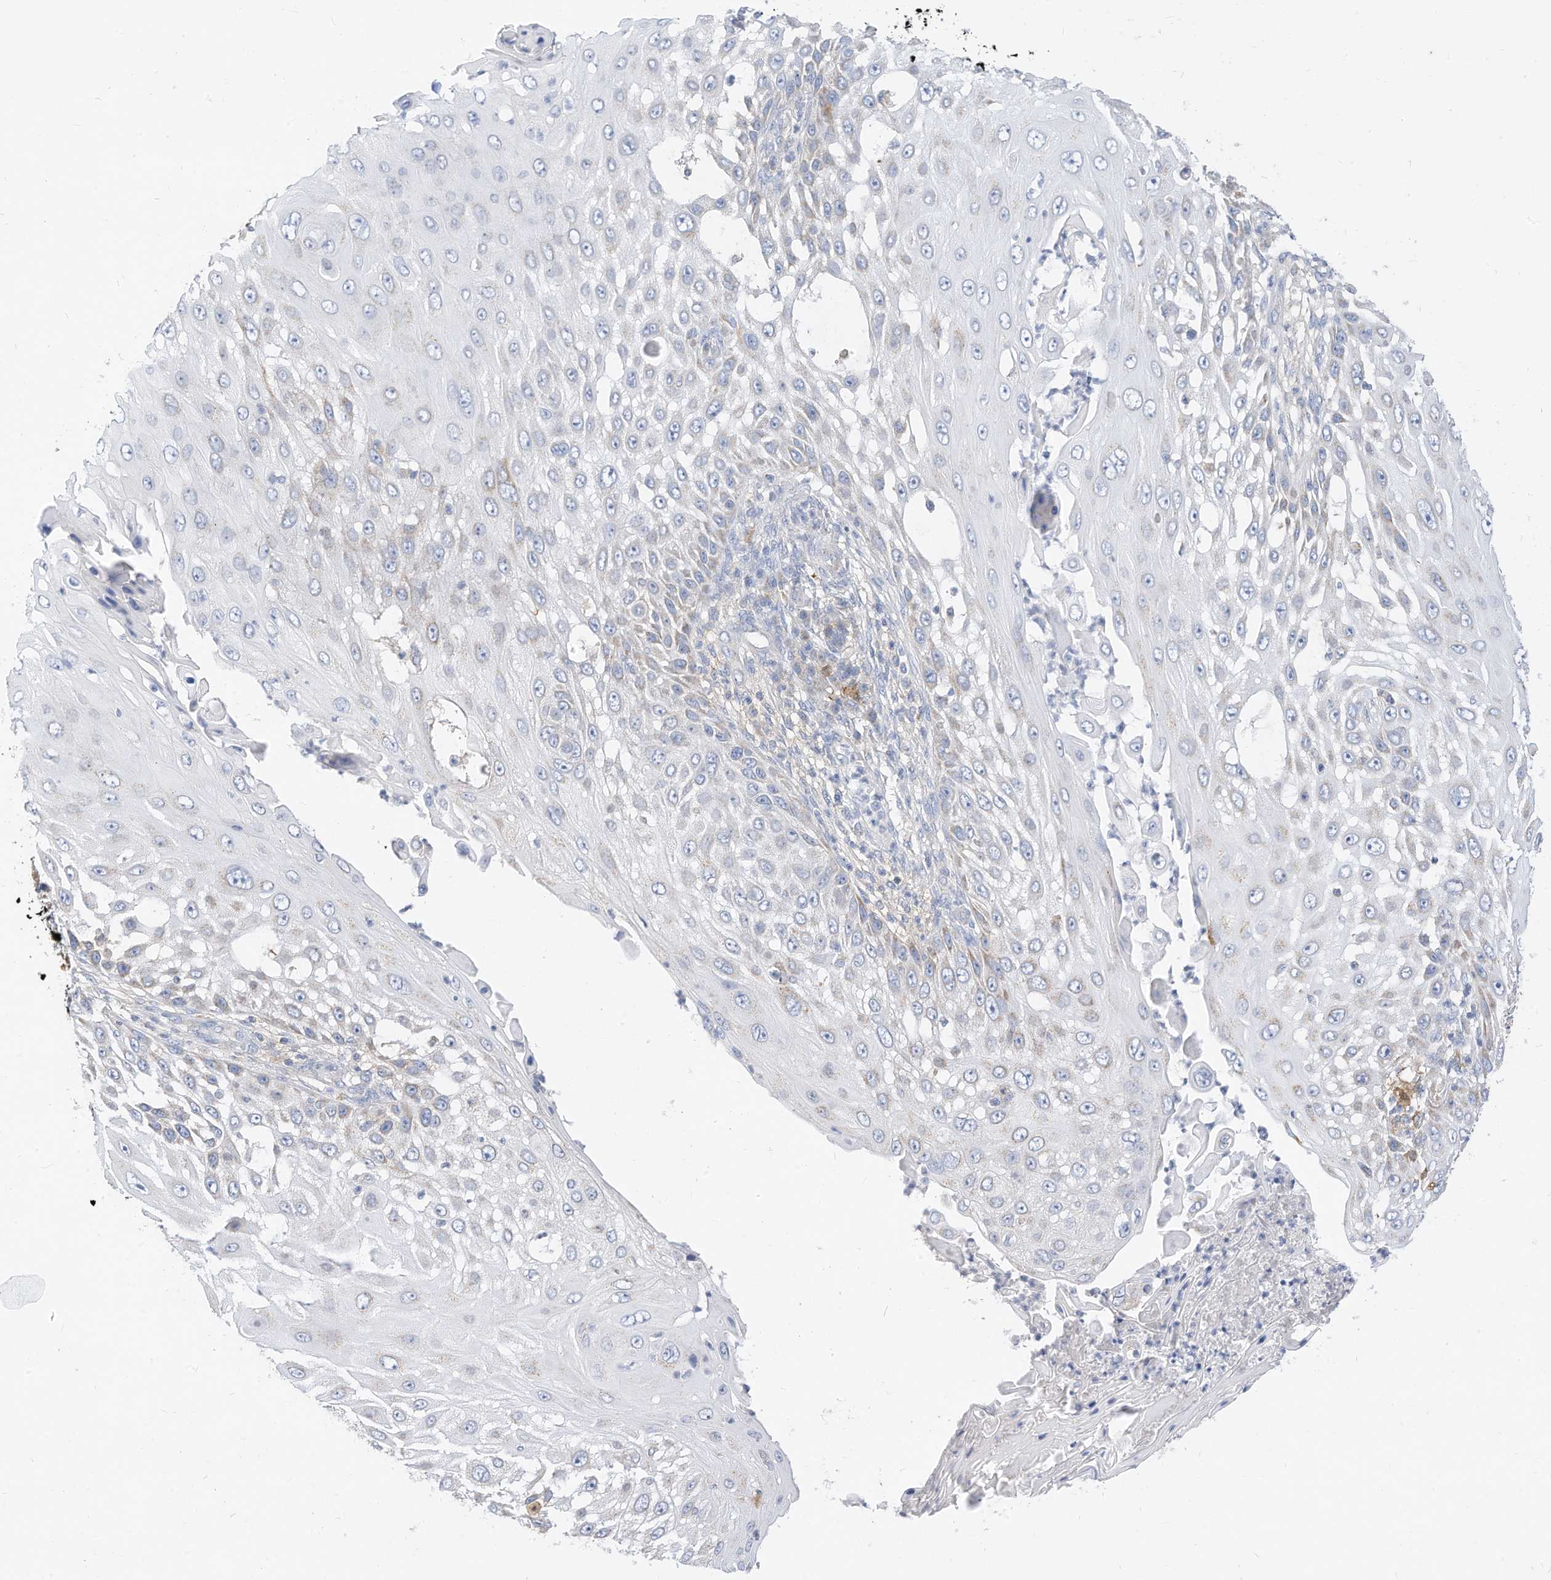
{"staining": {"intensity": "negative", "quantity": "none", "location": "none"}, "tissue": "skin cancer", "cell_type": "Tumor cells", "image_type": "cancer", "snomed": [{"axis": "morphology", "description": "Squamous cell carcinoma, NOS"}, {"axis": "topography", "description": "Skin"}], "caption": "This image is of skin cancer stained with IHC to label a protein in brown with the nuclei are counter-stained blue. There is no positivity in tumor cells.", "gene": "RHOH", "patient": {"sex": "female", "age": 44}}